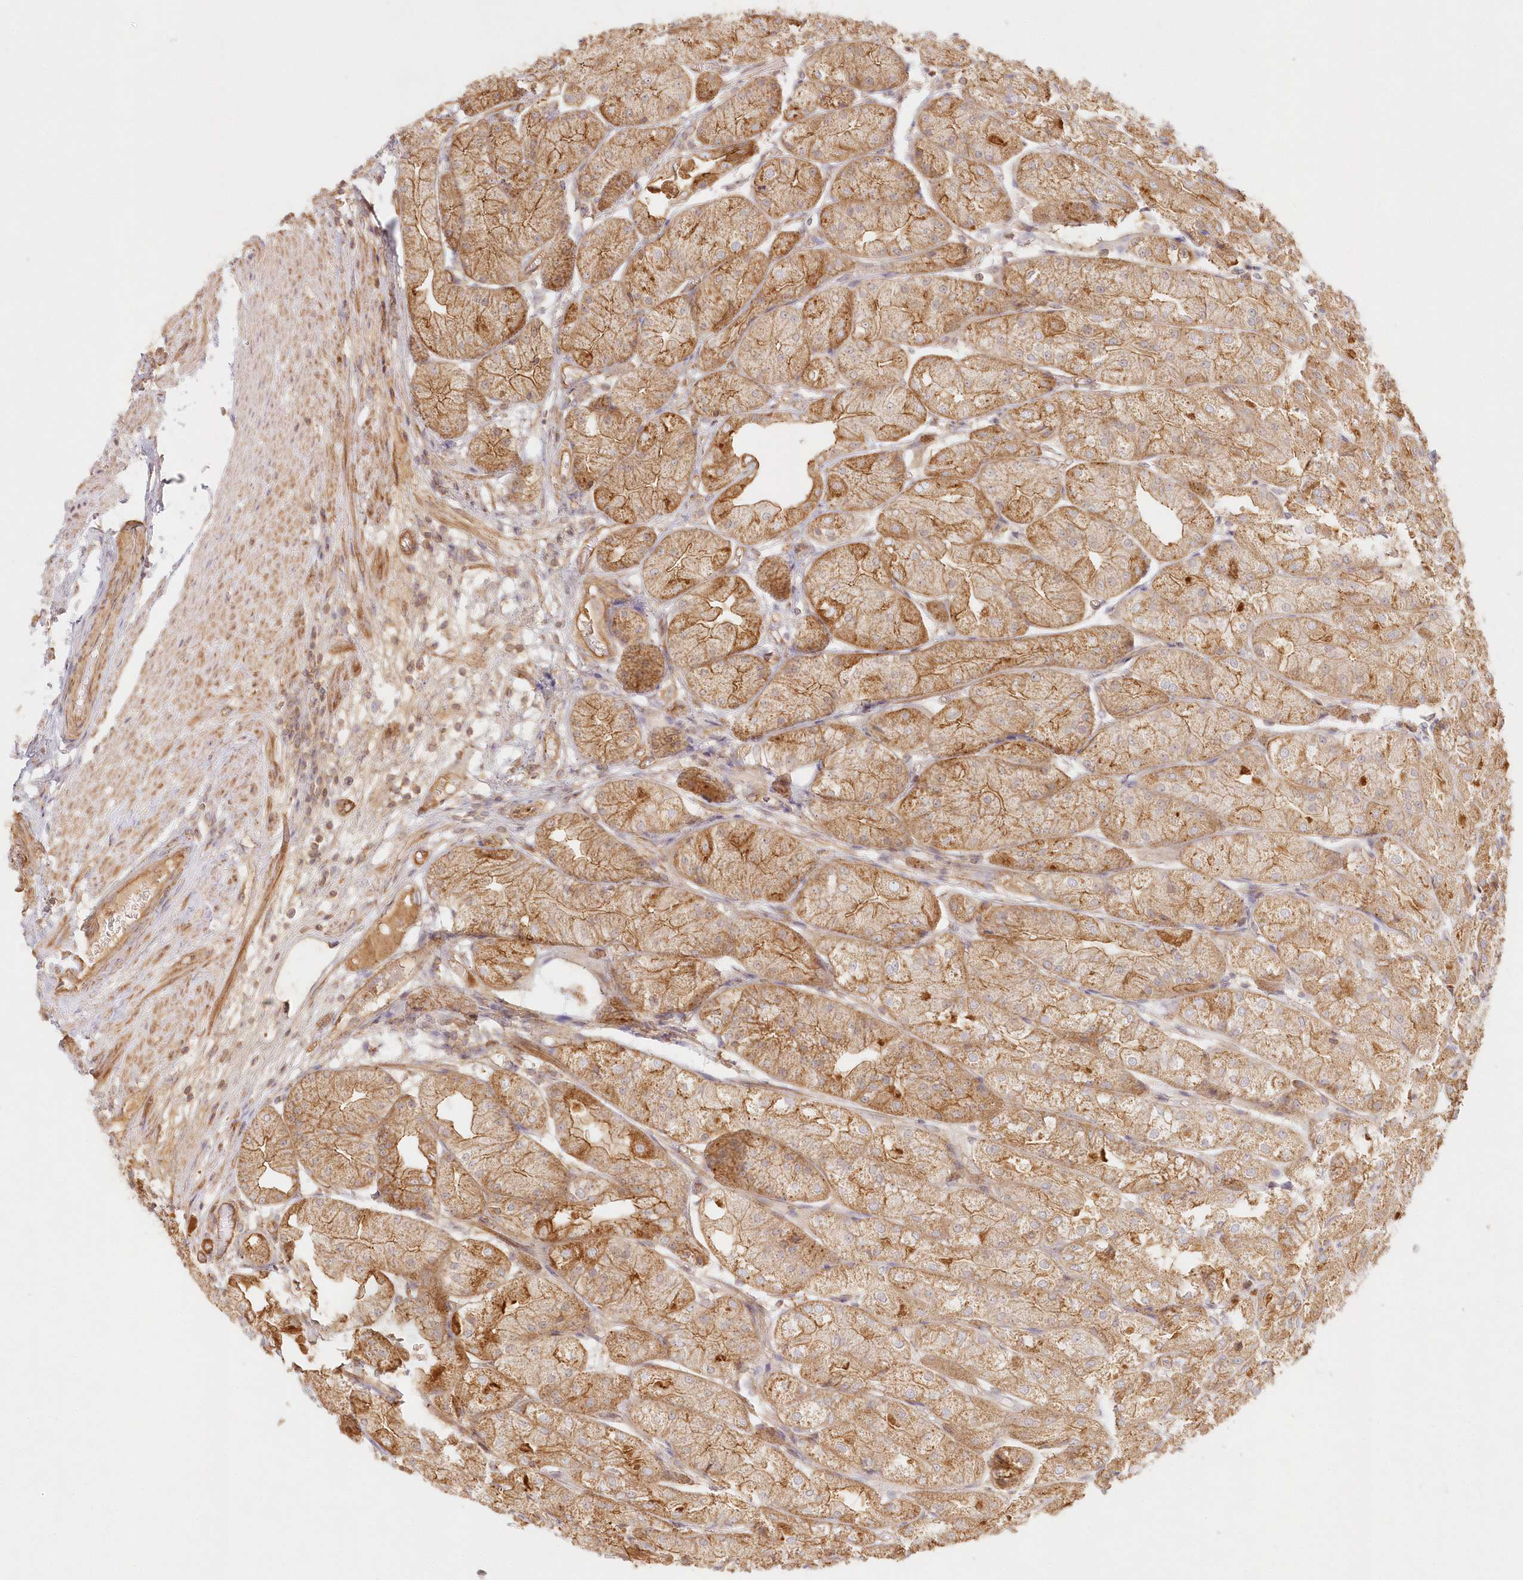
{"staining": {"intensity": "strong", "quantity": "25%-75%", "location": "cytoplasmic/membranous"}, "tissue": "stomach", "cell_type": "Glandular cells", "image_type": "normal", "snomed": [{"axis": "morphology", "description": "Normal tissue, NOS"}, {"axis": "topography", "description": "Stomach, upper"}], "caption": "Stomach was stained to show a protein in brown. There is high levels of strong cytoplasmic/membranous expression in approximately 25%-75% of glandular cells. The staining is performed using DAB (3,3'-diaminobenzidine) brown chromogen to label protein expression. The nuclei are counter-stained blue using hematoxylin.", "gene": "KIAA0232", "patient": {"sex": "male", "age": 72}}